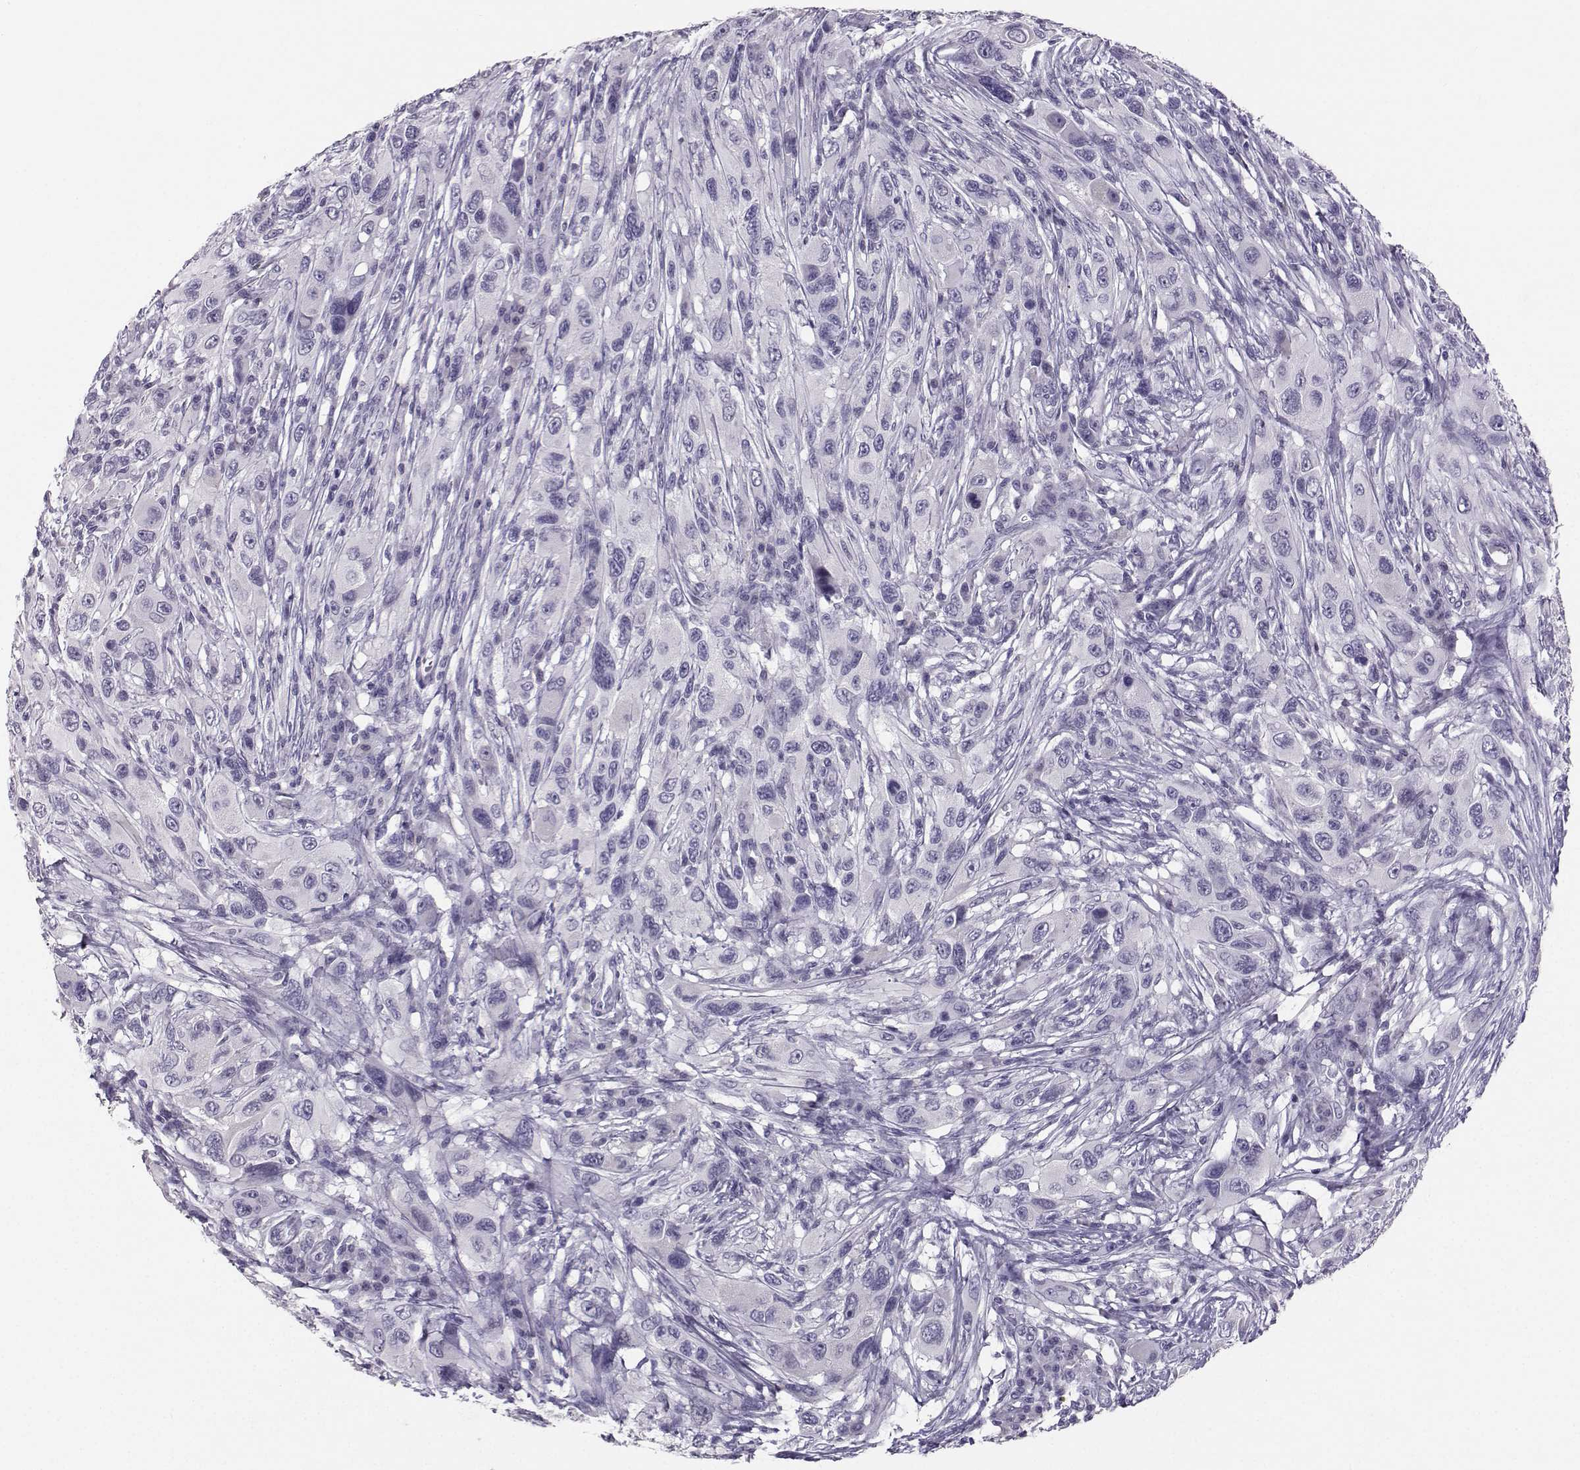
{"staining": {"intensity": "negative", "quantity": "none", "location": "none"}, "tissue": "melanoma", "cell_type": "Tumor cells", "image_type": "cancer", "snomed": [{"axis": "morphology", "description": "Malignant melanoma, NOS"}, {"axis": "topography", "description": "Skin"}], "caption": "This is an immunohistochemistry (IHC) micrograph of melanoma. There is no expression in tumor cells.", "gene": "PKP2", "patient": {"sex": "male", "age": 53}}